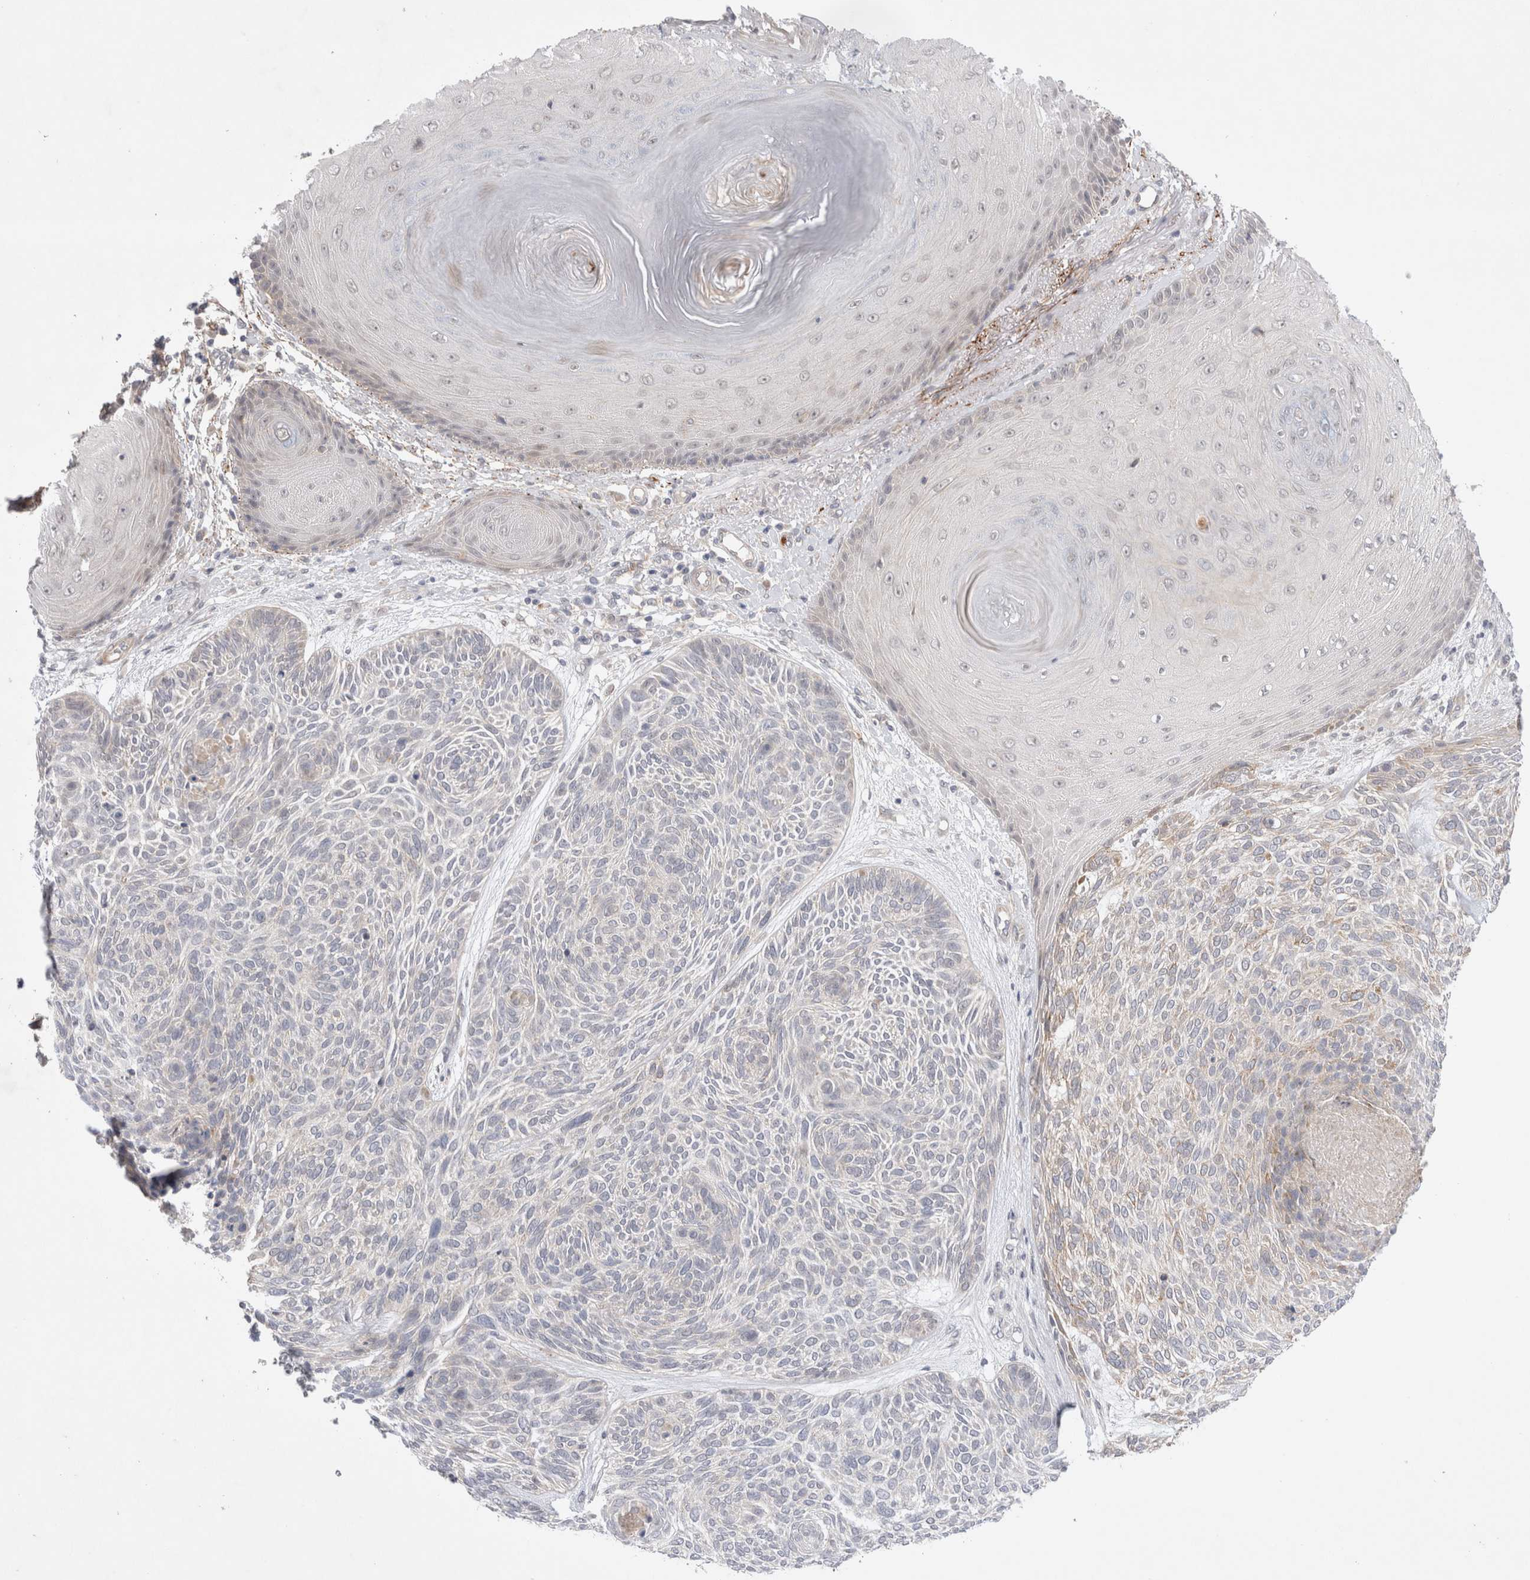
{"staining": {"intensity": "weak", "quantity": "<25%", "location": "cytoplasmic/membranous"}, "tissue": "skin cancer", "cell_type": "Tumor cells", "image_type": "cancer", "snomed": [{"axis": "morphology", "description": "Basal cell carcinoma"}, {"axis": "topography", "description": "Skin"}], "caption": "This is a histopathology image of IHC staining of skin cancer (basal cell carcinoma), which shows no expression in tumor cells.", "gene": "GSDMB", "patient": {"sex": "male", "age": 55}}